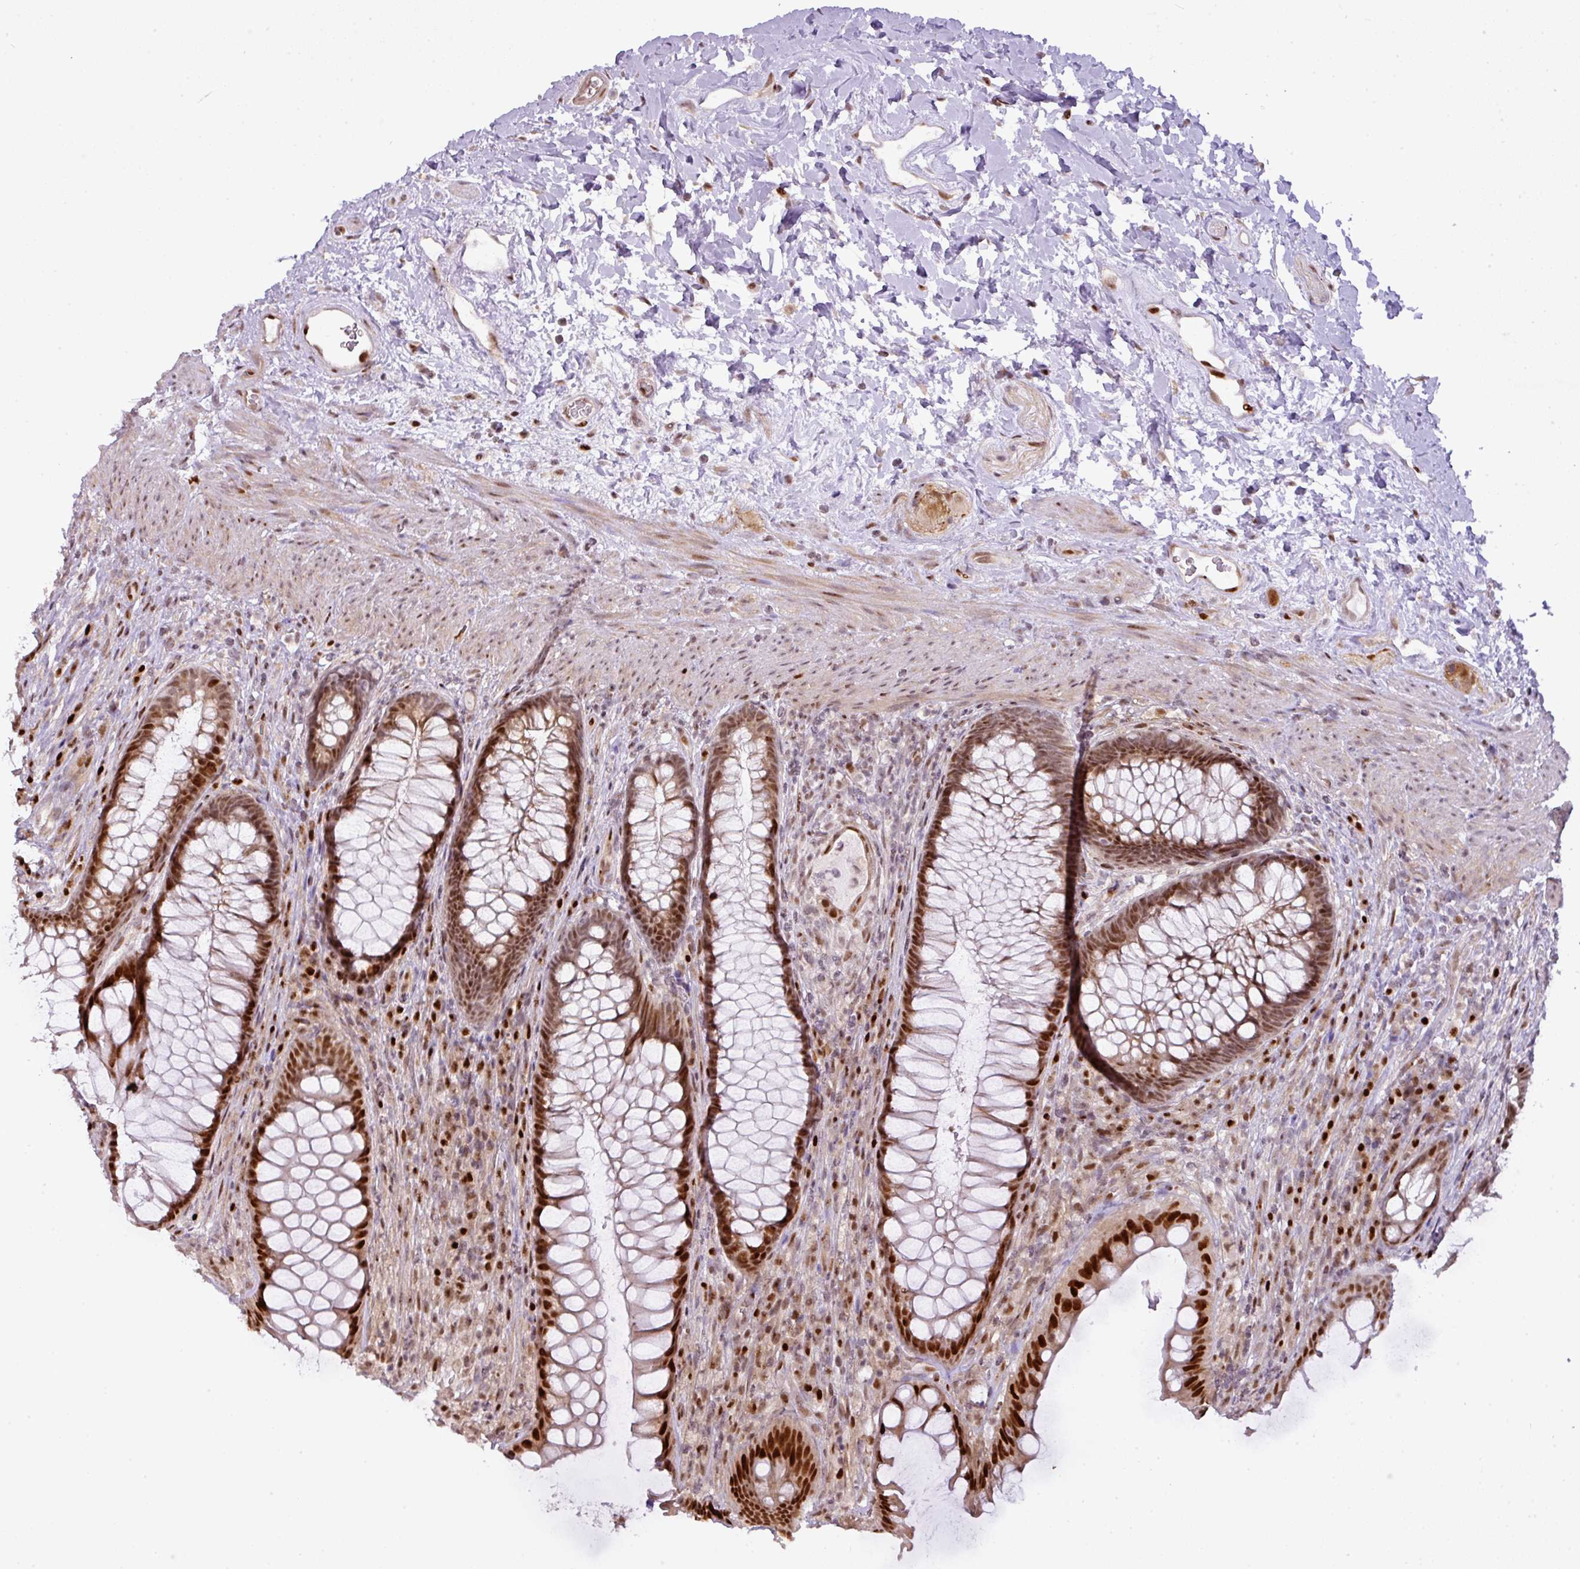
{"staining": {"intensity": "strong", "quantity": ">75%", "location": "nuclear"}, "tissue": "rectum", "cell_type": "Glandular cells", "image_type": "normal", "snomed": [{"axis": "morphology", "description": "Normal tissue, NOS"}, {"axis": "topography", "description": "Rectum"}], "caption": "Approximately >75% of glandular cells in unremarkable human rectum exhibit strong nuclear protein positivity as visualized by brown immunohistochemical staining.", "gene": "MYSM1", "patient": {"sex": "male", "age": 53}}